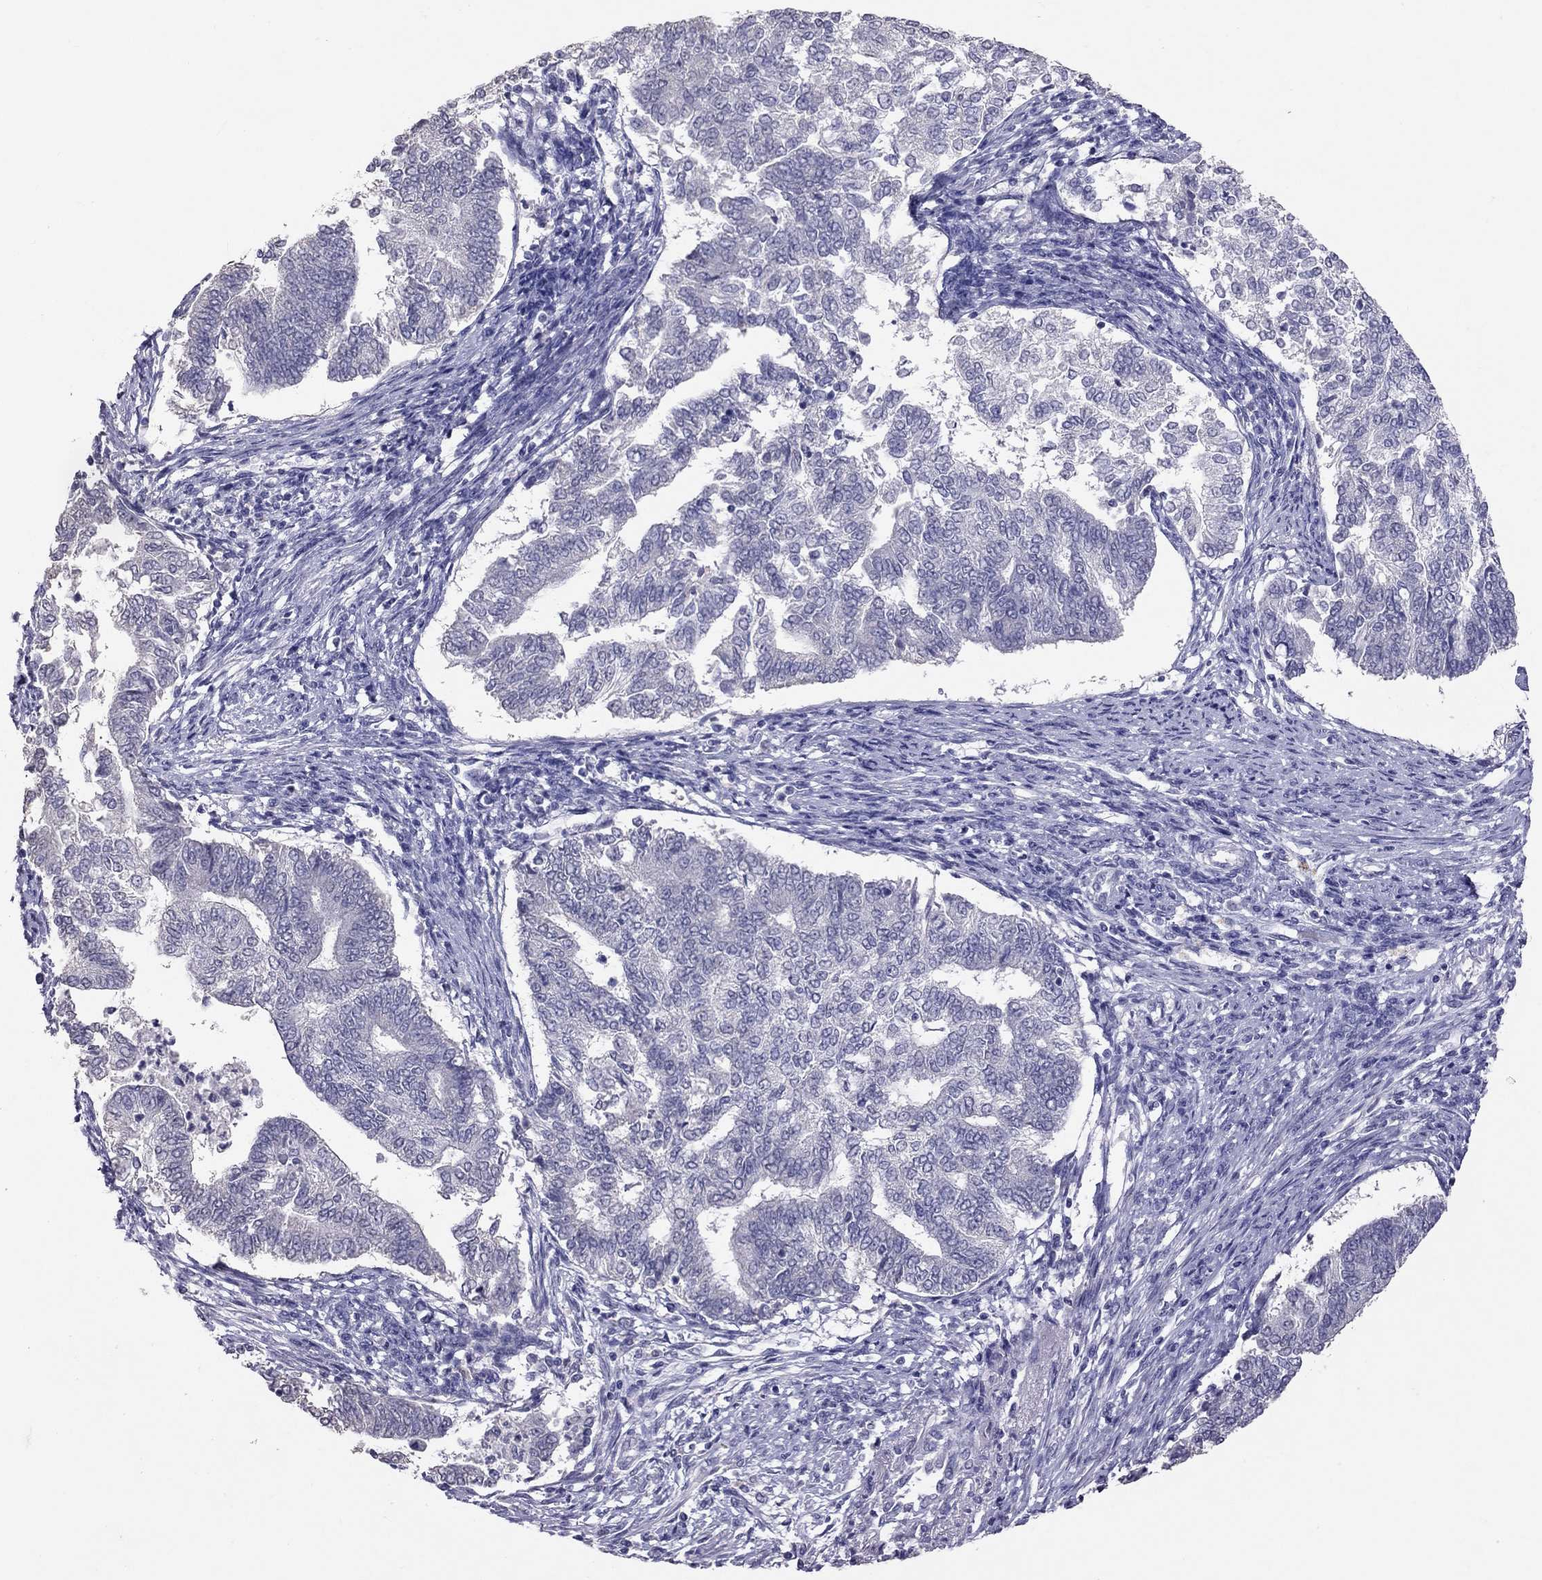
{"staining": {"intensity": "negative", "quantity": "none", "location": "none"}, "tissue": "endometrial cancer", "cell_type": "Tumor cells", "image_type": "cancer", "snomed": [{"axis": "morphology", "description": "Adenocarcinoma, NOS"}, {"axis": "topography", "description": "Endometrium"}], "caption": "This is a histopathology image of IHC staining of endometrial cancer (adenocarcinoma), which shows no expression in tumor cells.", "gene": "PSMB11", "patient": {"sex": "female", "age": 65}}